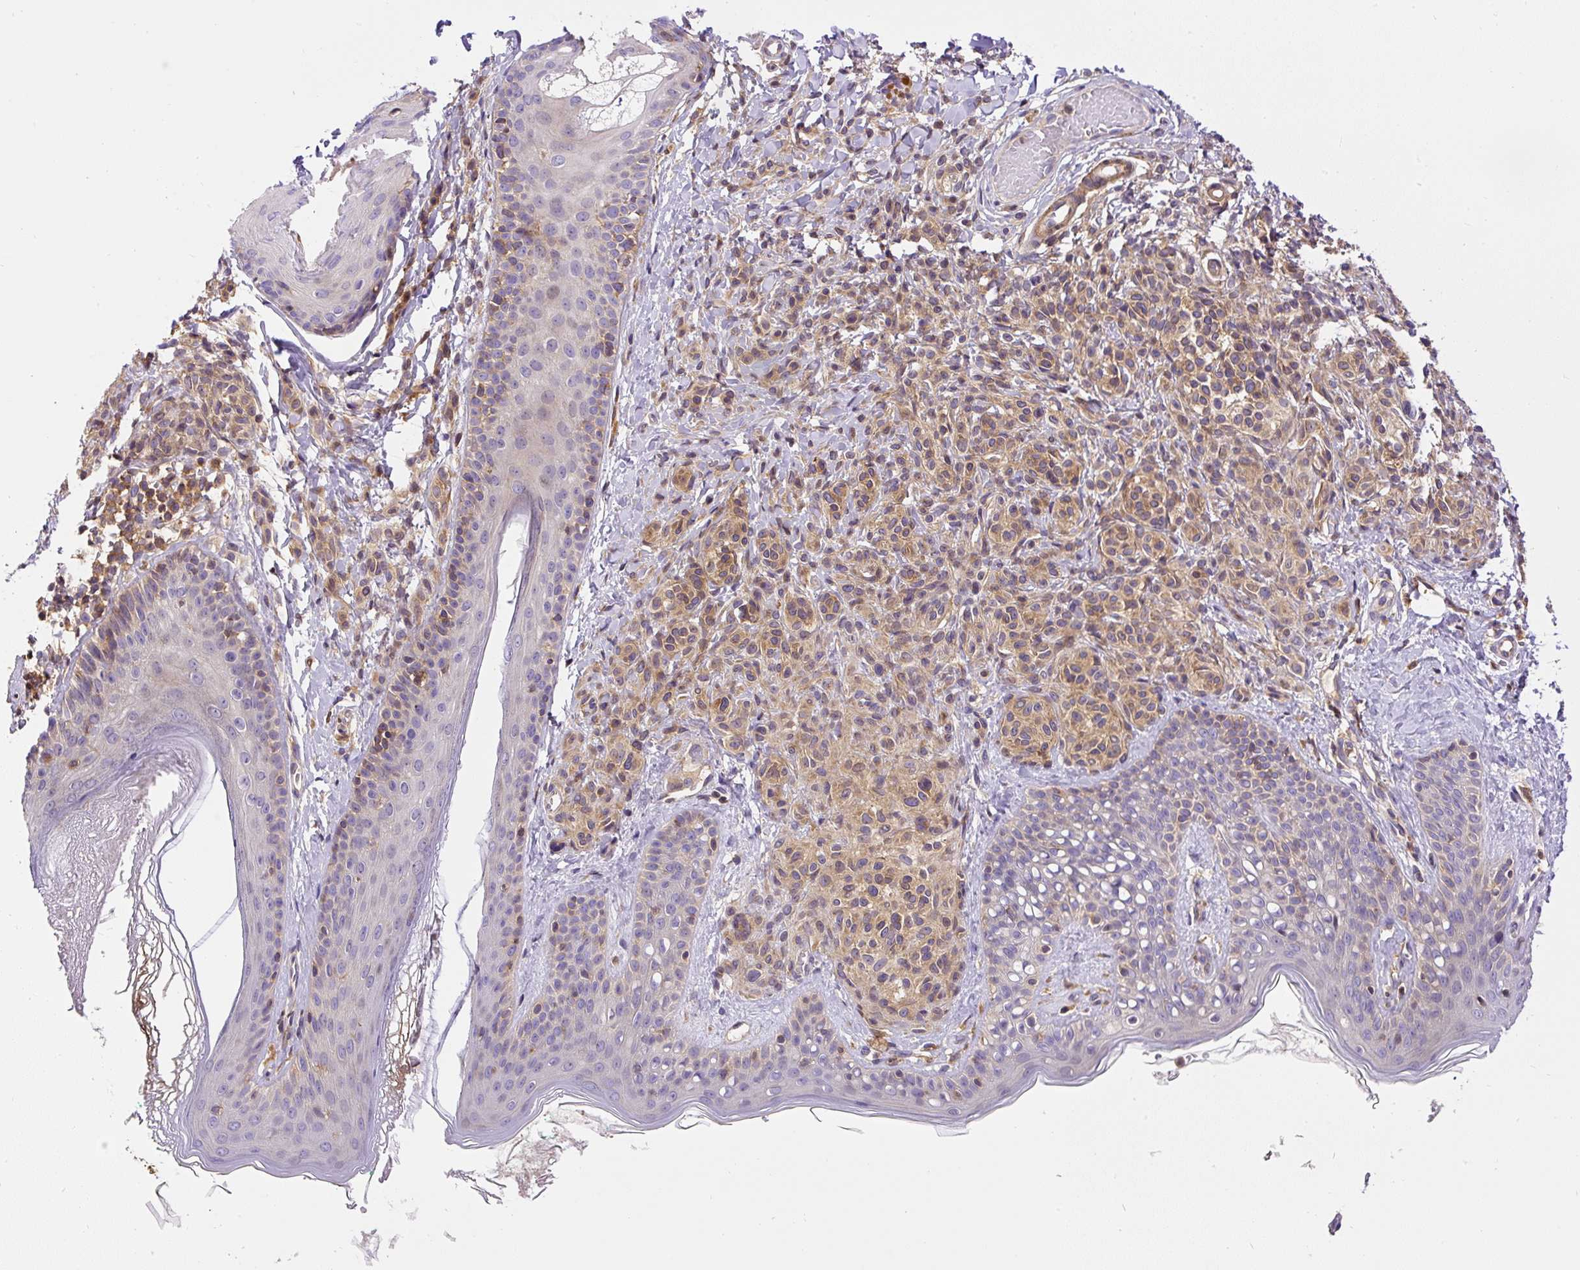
{"staining": {"intensity": "weak", "quantity": ">75%", "location": "cytoplasmic/membranous"}, "tissue": "skin", "cell_type": "Fibroblasts", "image_type": "normal", "snomed": [{"axis": "morphology", "description": "Normal tissue, NOS"}, {"axis": "topography", "description": "Skin"}], "caption": "Normal skin displays weak cytoplasmic/membranous expression in about >75% of fibroblasts The staining is performed using DAB (3,3'-diaminobenzidine) brown chromogen to label protein expression. The nuclei are counter-stained blue using hematoxylin..", "gene": "CCDC28A", "patient": {"sex": "male", "age": 16}}